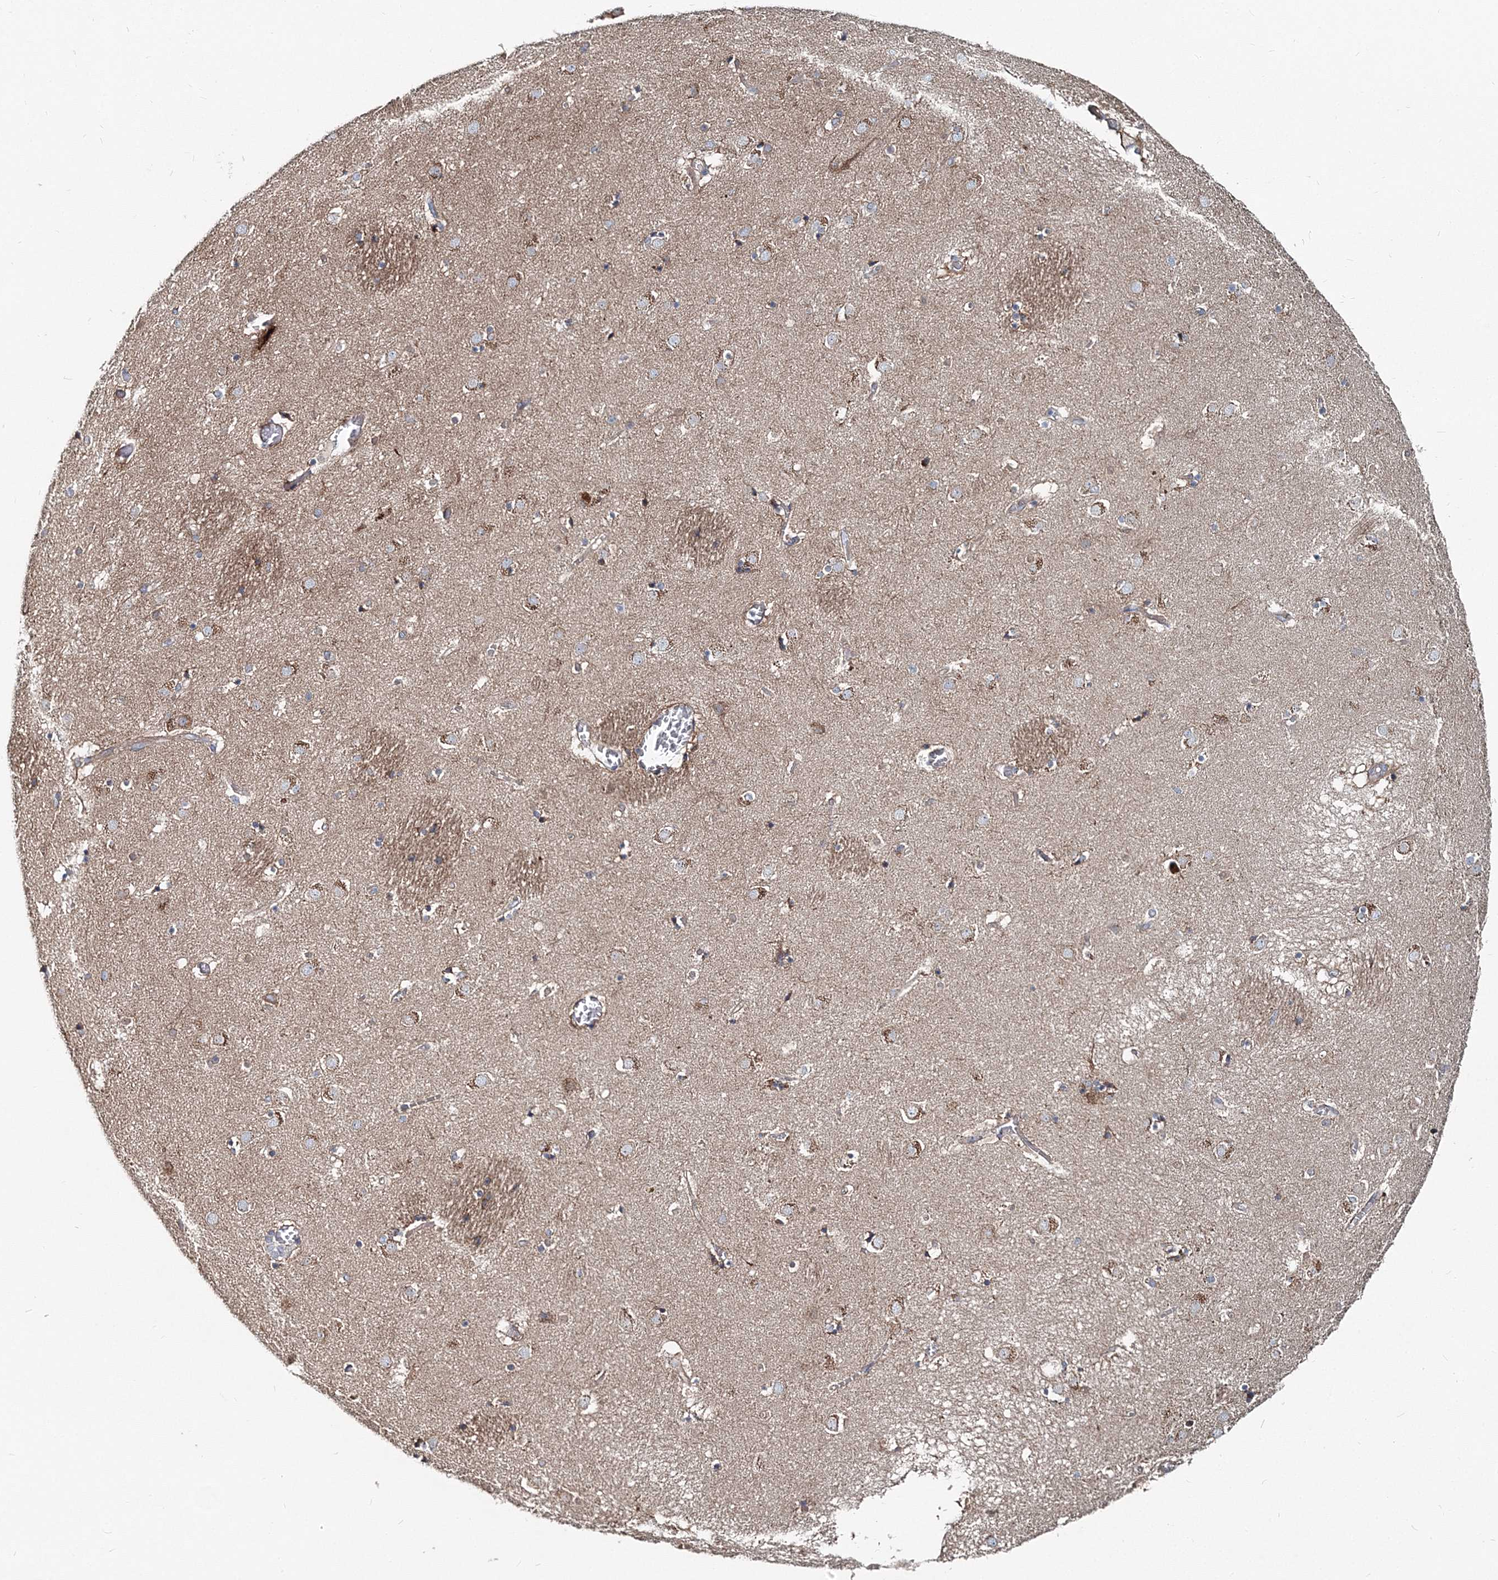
{"staining": {"intensity": "negative", "quantity": "none", "location": "none"}, "tissue": "caudate", "cell_type": "Glial cells", "image_type": "normal", "snomed": [{"axis": "morphology", "description": "Normal tissue, NOS"}, {"axis": "topography", "description": "Lateral ventricle wall"}], "caption": "Immunohistochemical staining of benign human caudate reveals no significant staining in glial cells.", "gene": "MPHOSPH9", "patient": {"sex": "male", "age": 70}}